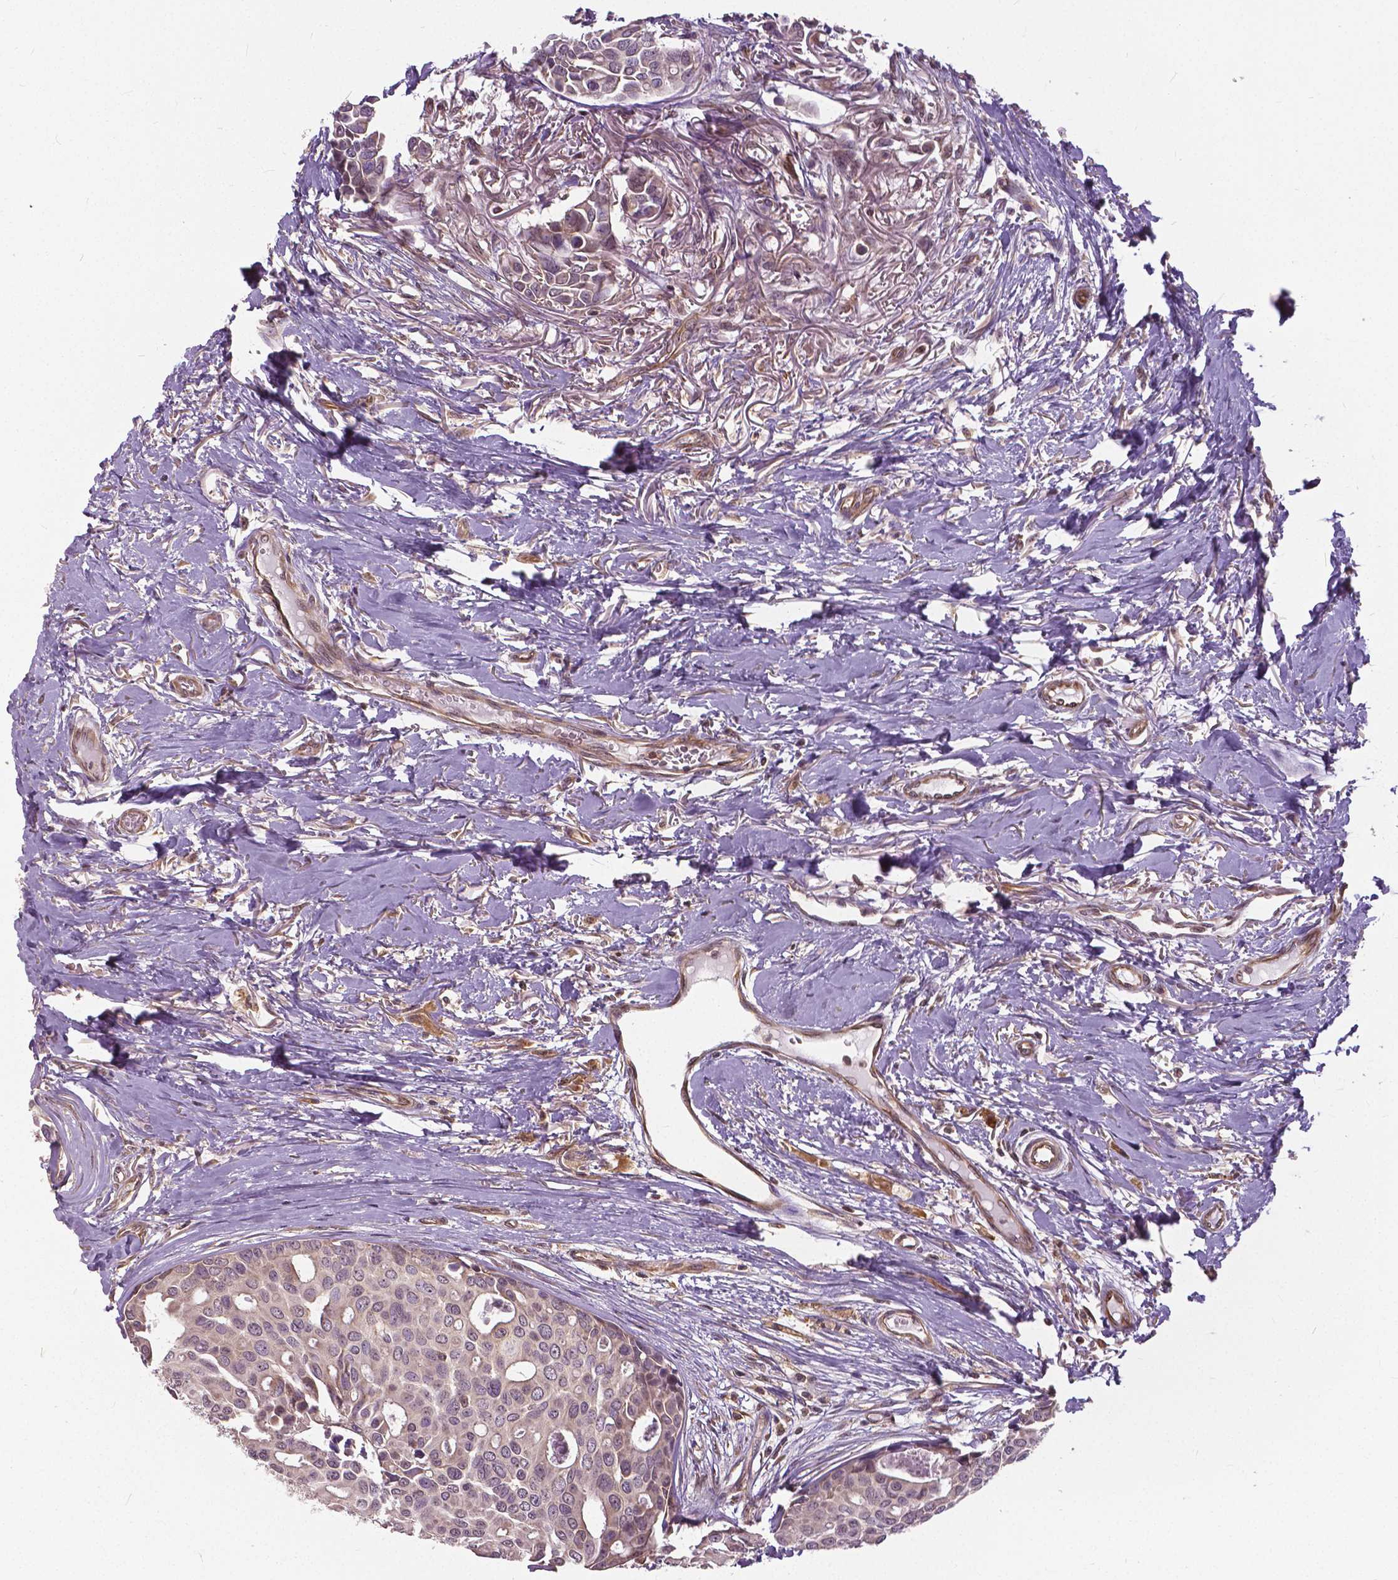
{"staining": {"intensity": "weak", "quantity": "25%-75%", "location": "cytoplasmic/membranous"}, "tissue": "breast cancer", "cell_type": "Tumor cells", "image_type": "cancer", "snomed": [{"axis": "morphology", "description": "Duct carcinoma"}, {"axis": "topography", "description": "Breast"}], "caption": "Breast cancer (invasive ductal carcinoma) stained for a protein shows weak cytoplasmic/membranous positivity in tumor cells.", "gene": "ANXA13", "patient": {"sex": "female", "age": 54}}